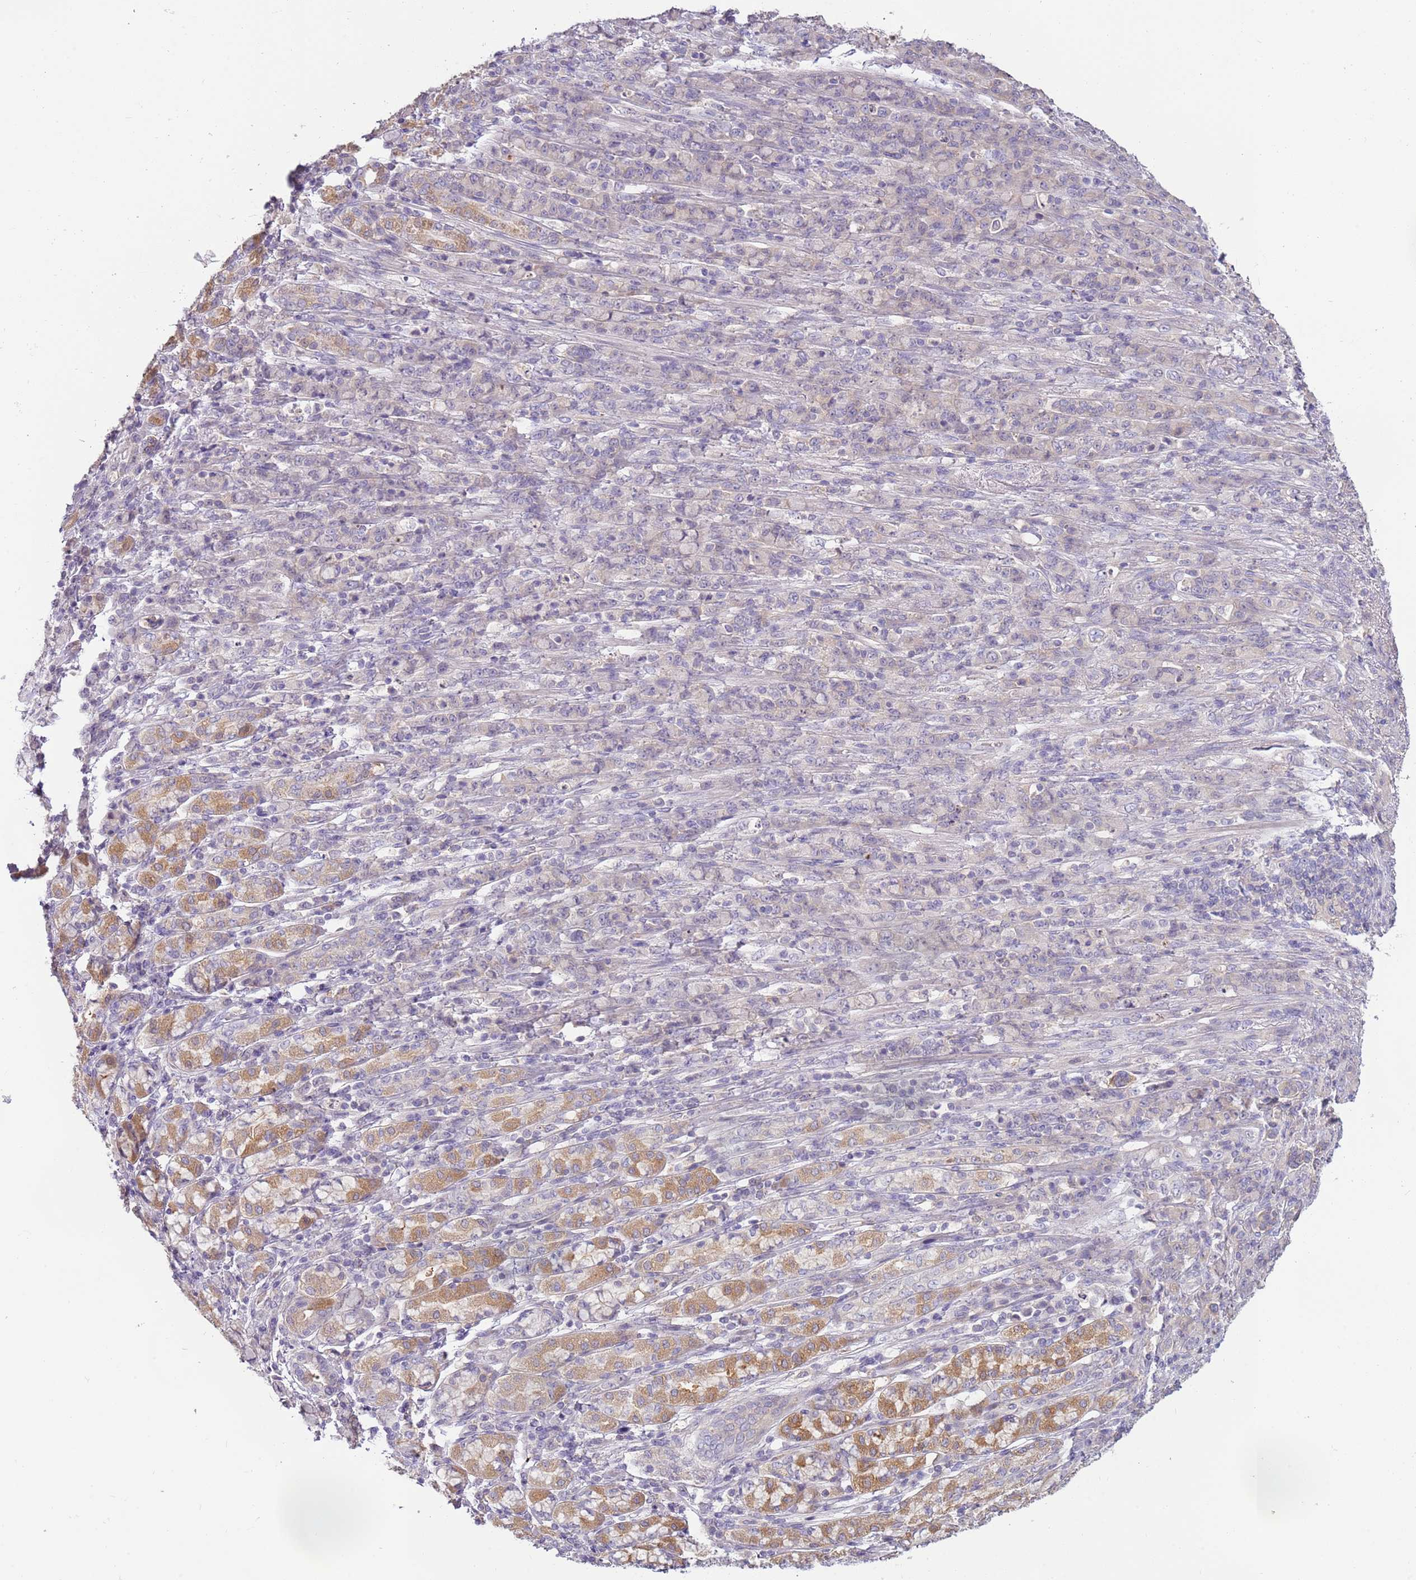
{"staining": {"intensity": "negative", "quantity": "none", "location": "none"}, "tissue": "stomach cancer", "cell_type": "Tumor cells", "image_type": "cancer", "snomed": [{"axis": "morphology", "description": "Normal tissue, NOS"}, {"axis": "morphology", "description": "Adenocarcinoma, NOS"}, {"axis": "topography", "description": "Stomach"}], "caption": "Tumor cells show no significant protein expression in stomach adenocarcinoma.", "gene": "ARHGAP5", "patient": {"sex": "female", "age": 79}}